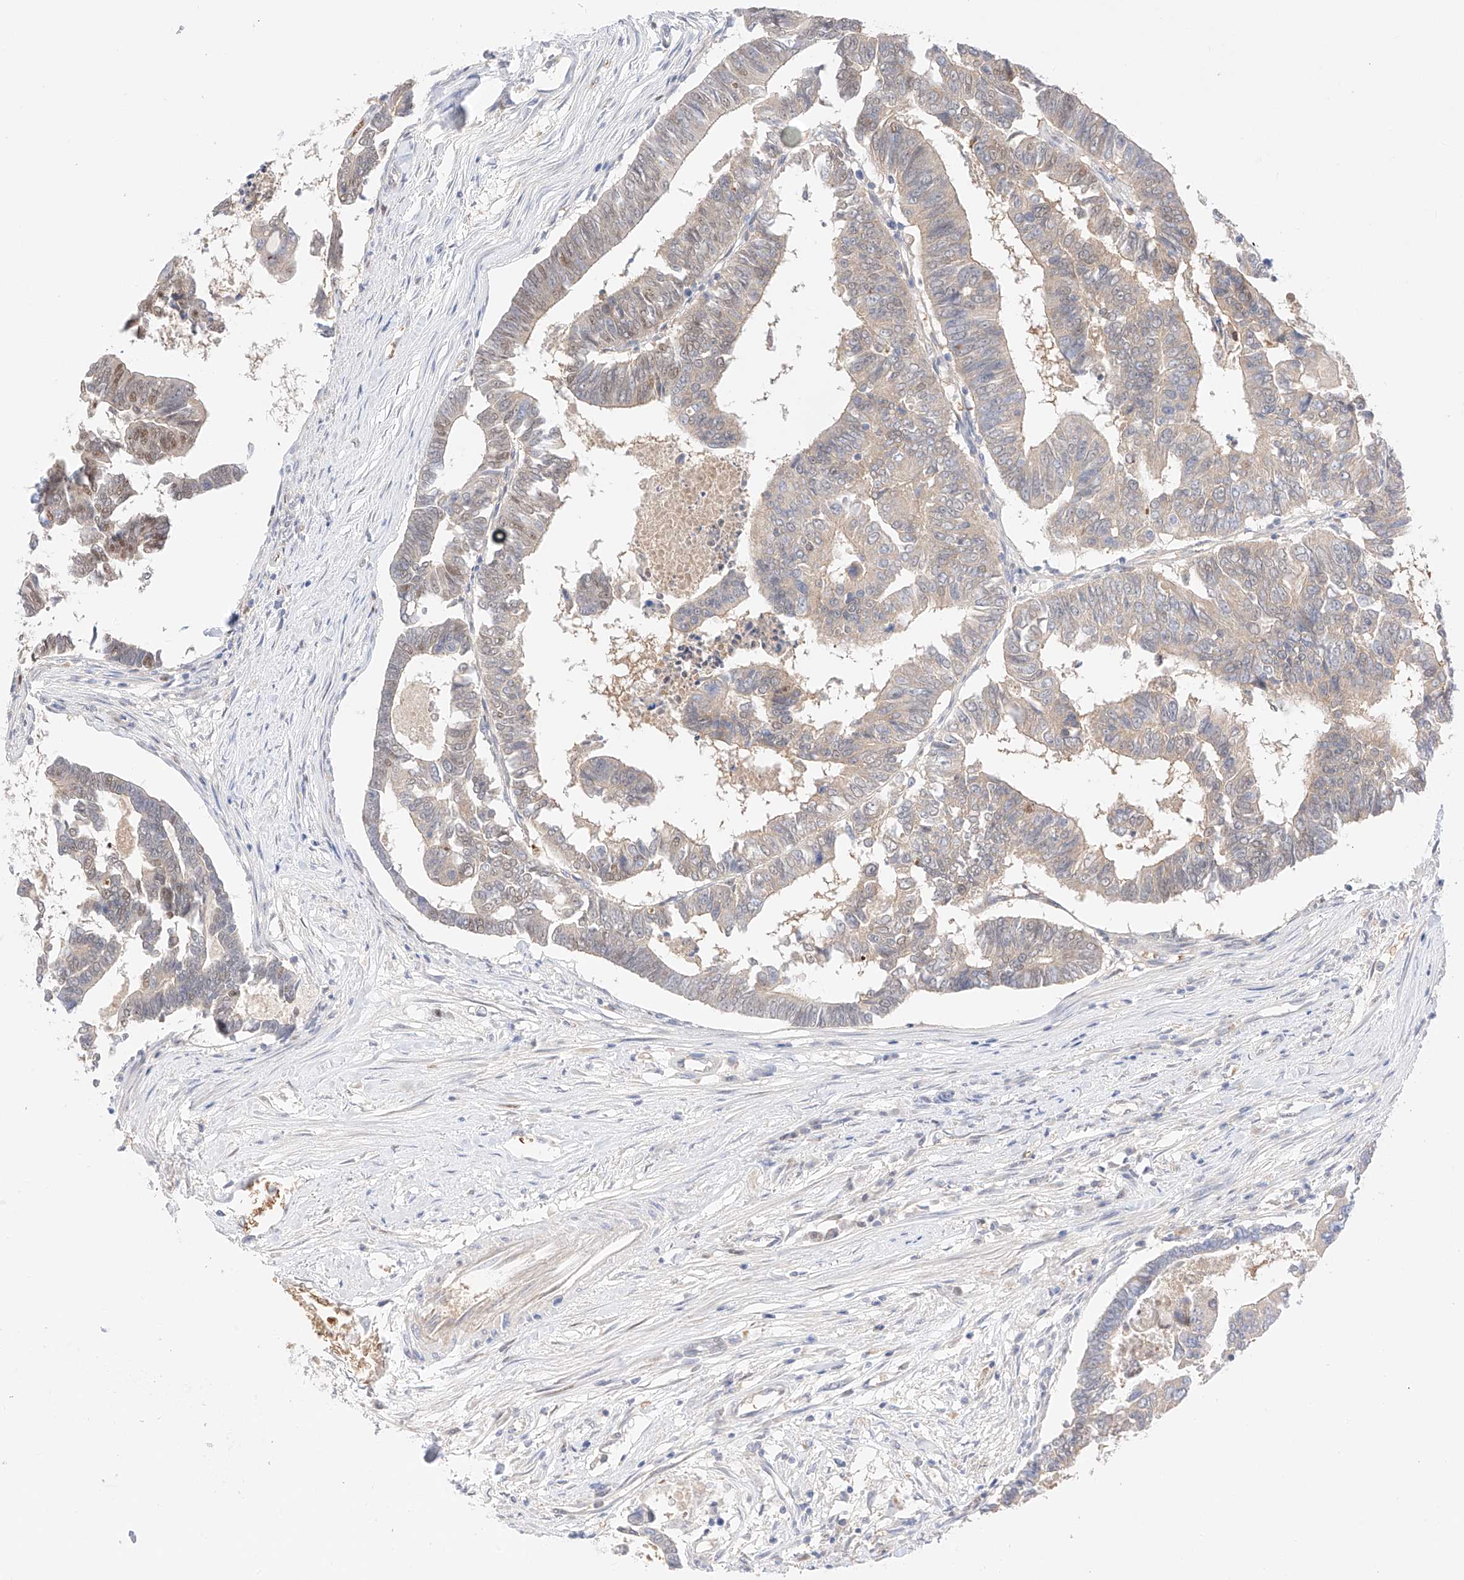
{"staining": {"intensity": "weak", "quantity": "<25%", "location": "cytoplasmic/membranous,nuclear"}, "tissue": "colorectal cancer", "cell_type": "Tumor cells", "image_type": "cancer", "snomed": [{"axis": "morphology", "description": "Adenocarcinoma, NOS"}, {"axis": "topography", "description": "Rectum"}], "caption": "This is an immunohistochemistry image of colorectal adenocarcinoma. There is no staining in tumor cells.", "gene": "APIP", "patient": {"sex": "female", "age": 65}}